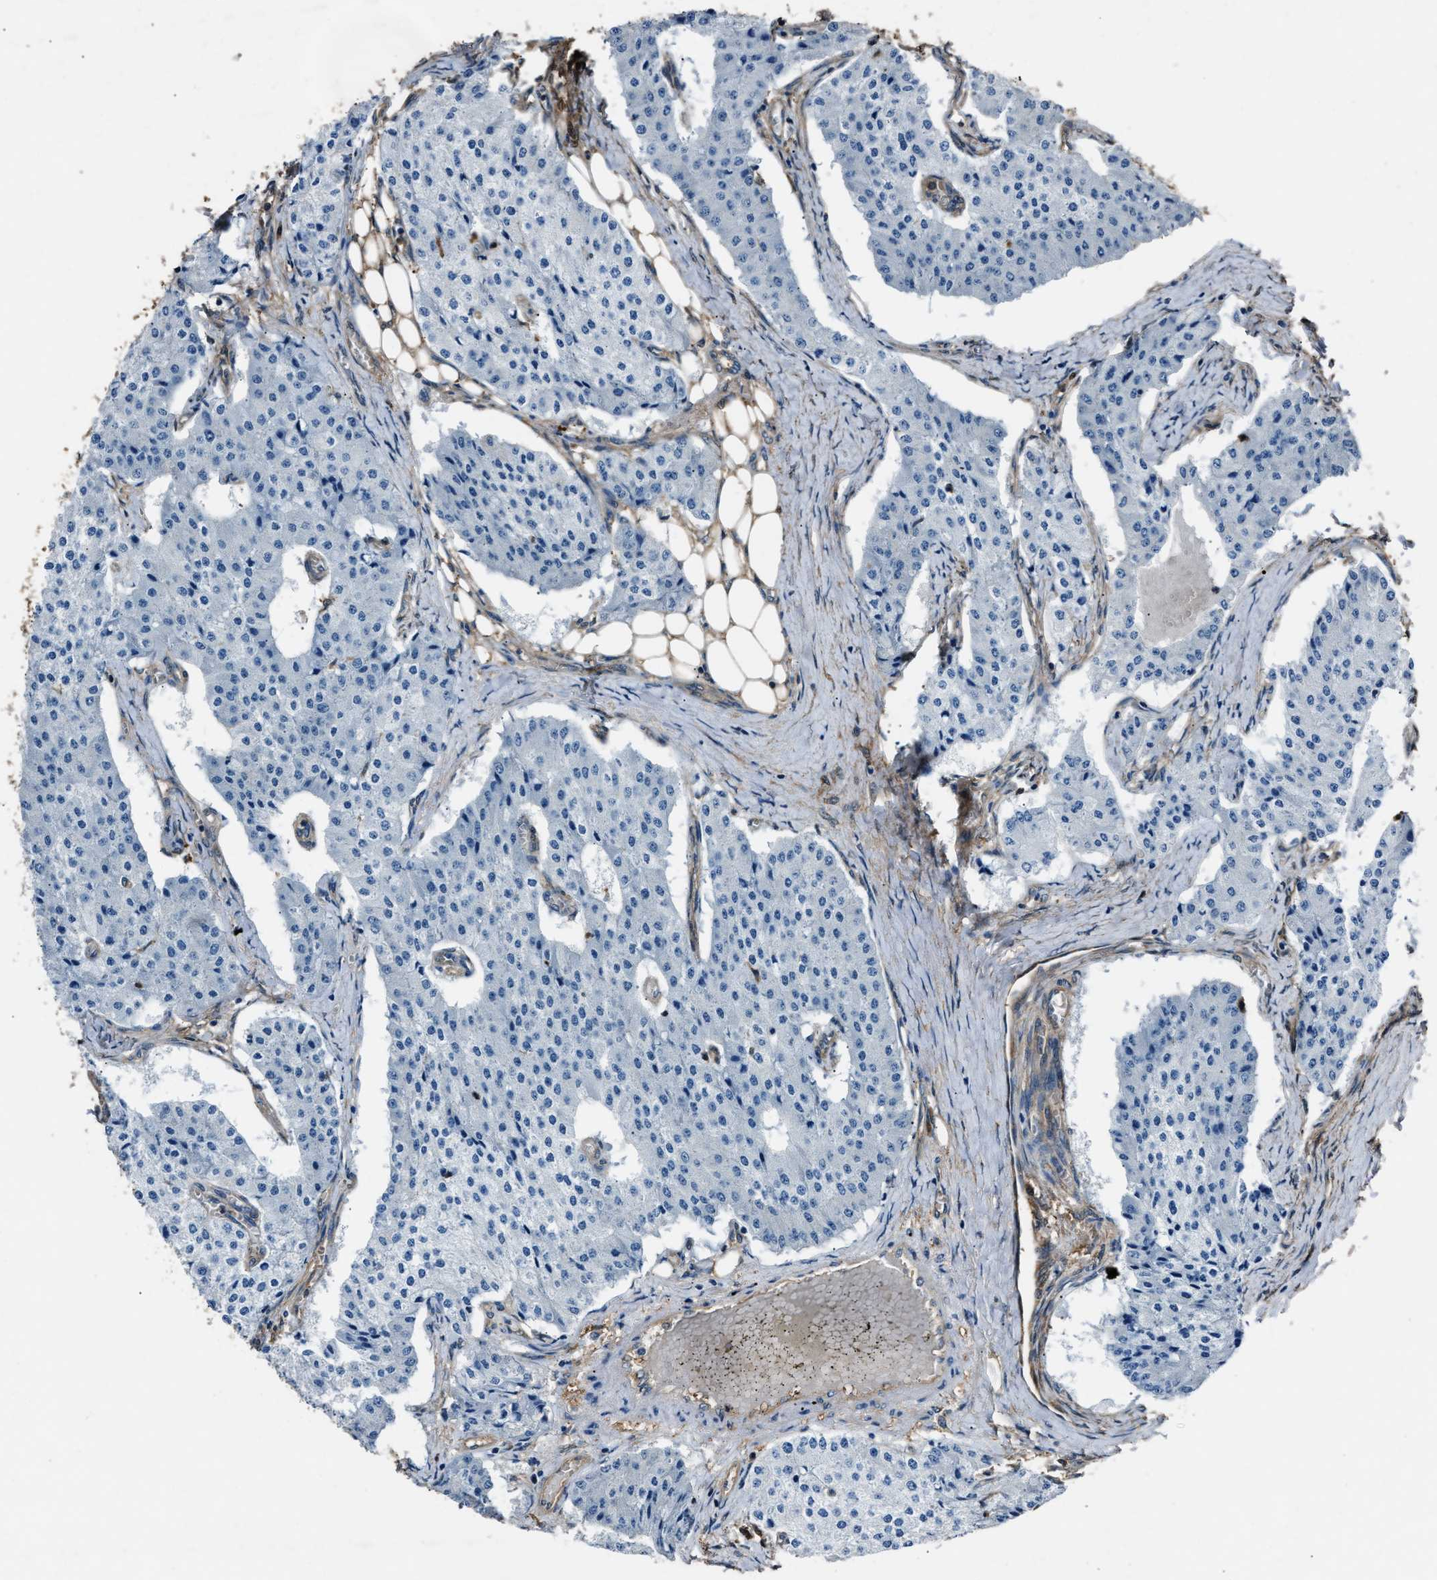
{"staining": {"intensity": "negative", "quantity": "none", "location": "none"}, "tissue": "carcinoid", "cell_type": "Tumor cells", "image_type": "cancer", "snomed": [{"axis": "morphology", "description": "Carcinoid, malignant, NOS"}, {"axis": "topography", "description": "Colon"}], "caption": "DAB (3,3'-diaminobenzidine) immunohistochemical staining of carcinoid demonstrates no significant expression in tumor cells.", "gene": "GSTP1", "patient": {"sex": "female", "age": 52}}